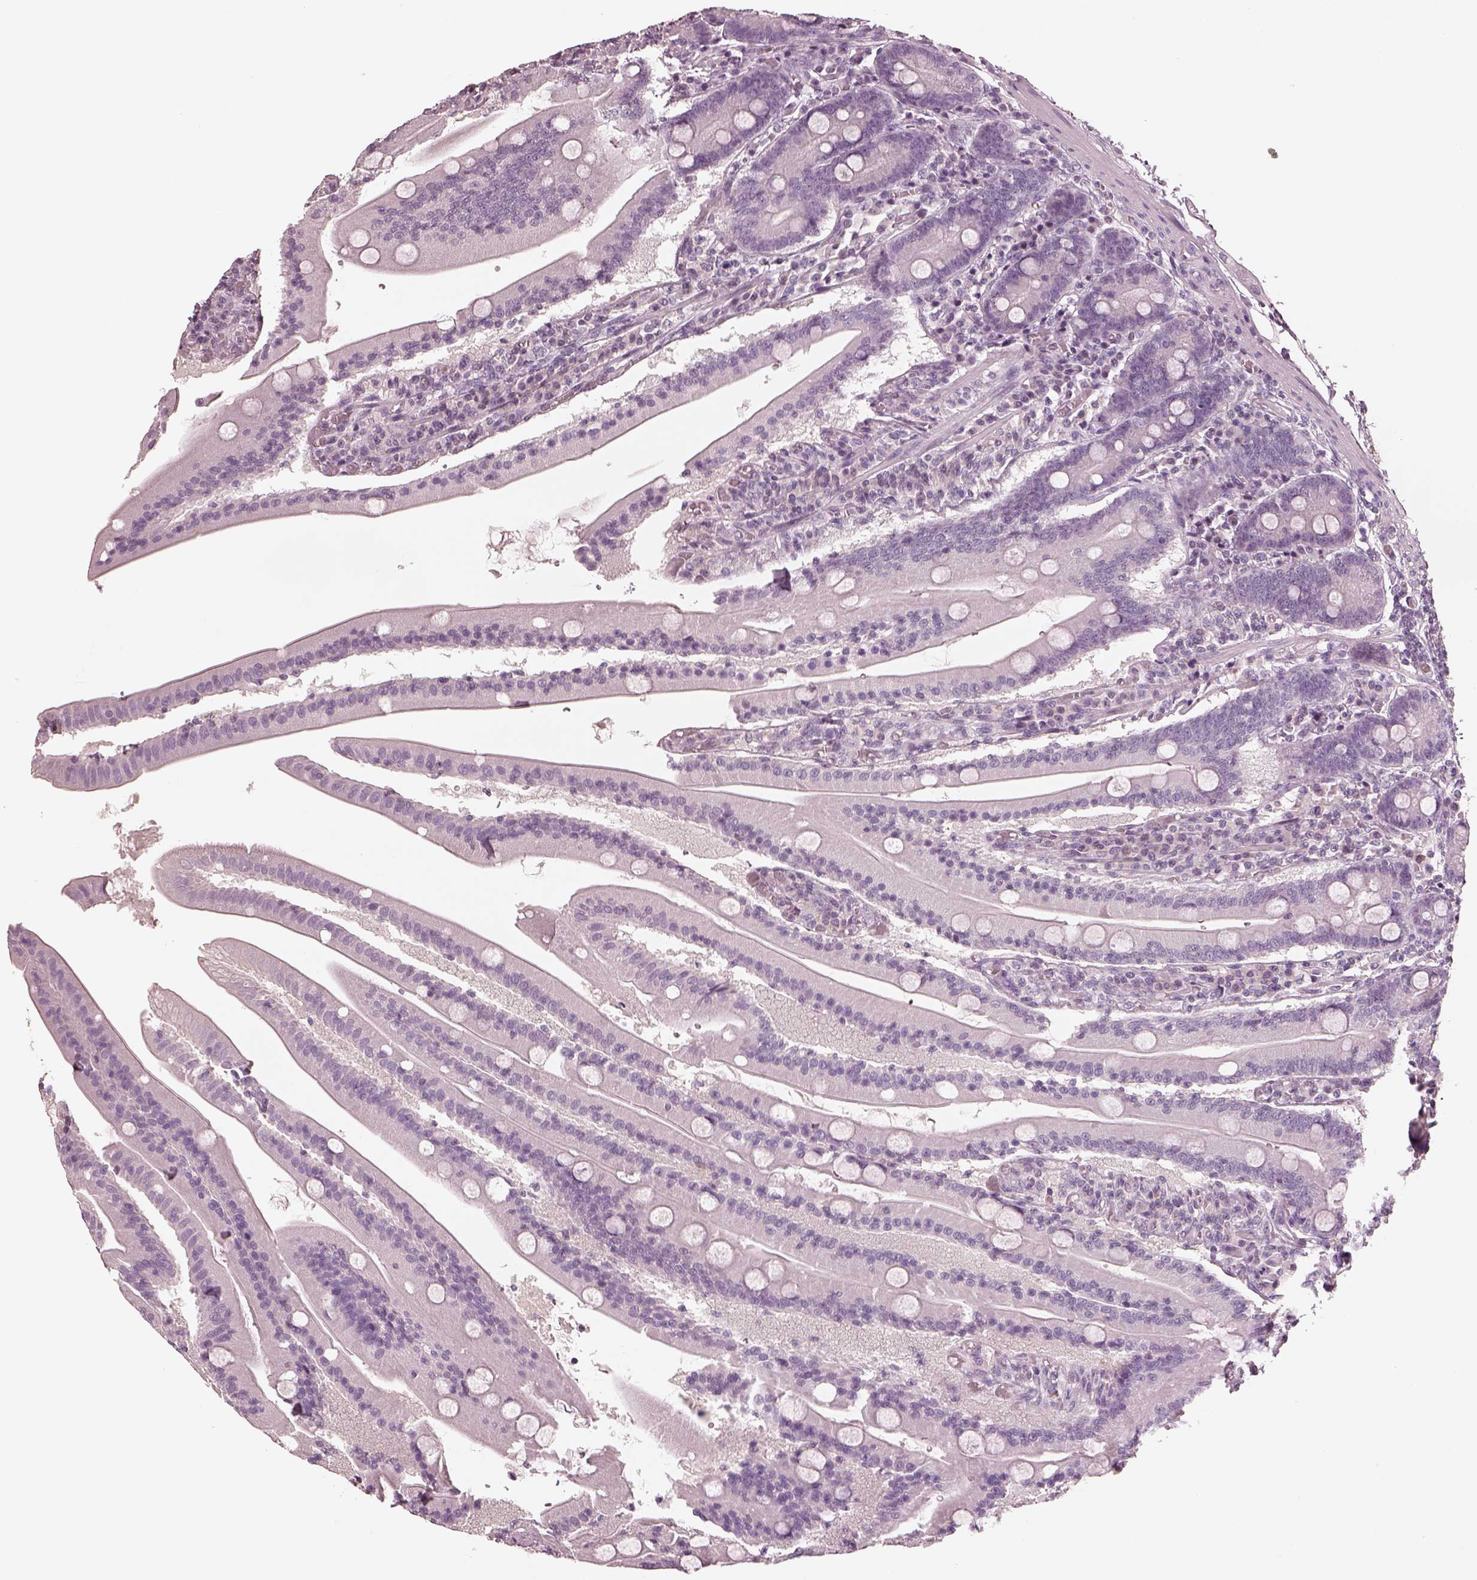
{"staining": {"intensity": "negative", "quantity": "none", "location": "none"}, "tissue": "small intestine", "cell_type": "Glandular cells", "image_type": "normal", "snomed": [{"axis": "morphology", "description": "Normal tissue, NOS"}, {"axis": "topography", "description": "Small intestine"}], "caption": "Glandular cells are negative for brown protein staining in benign small intestine. Nuclei are stained in blue.", "gene": "EGR4", "patient": {"sex": "male", "age": 37}}